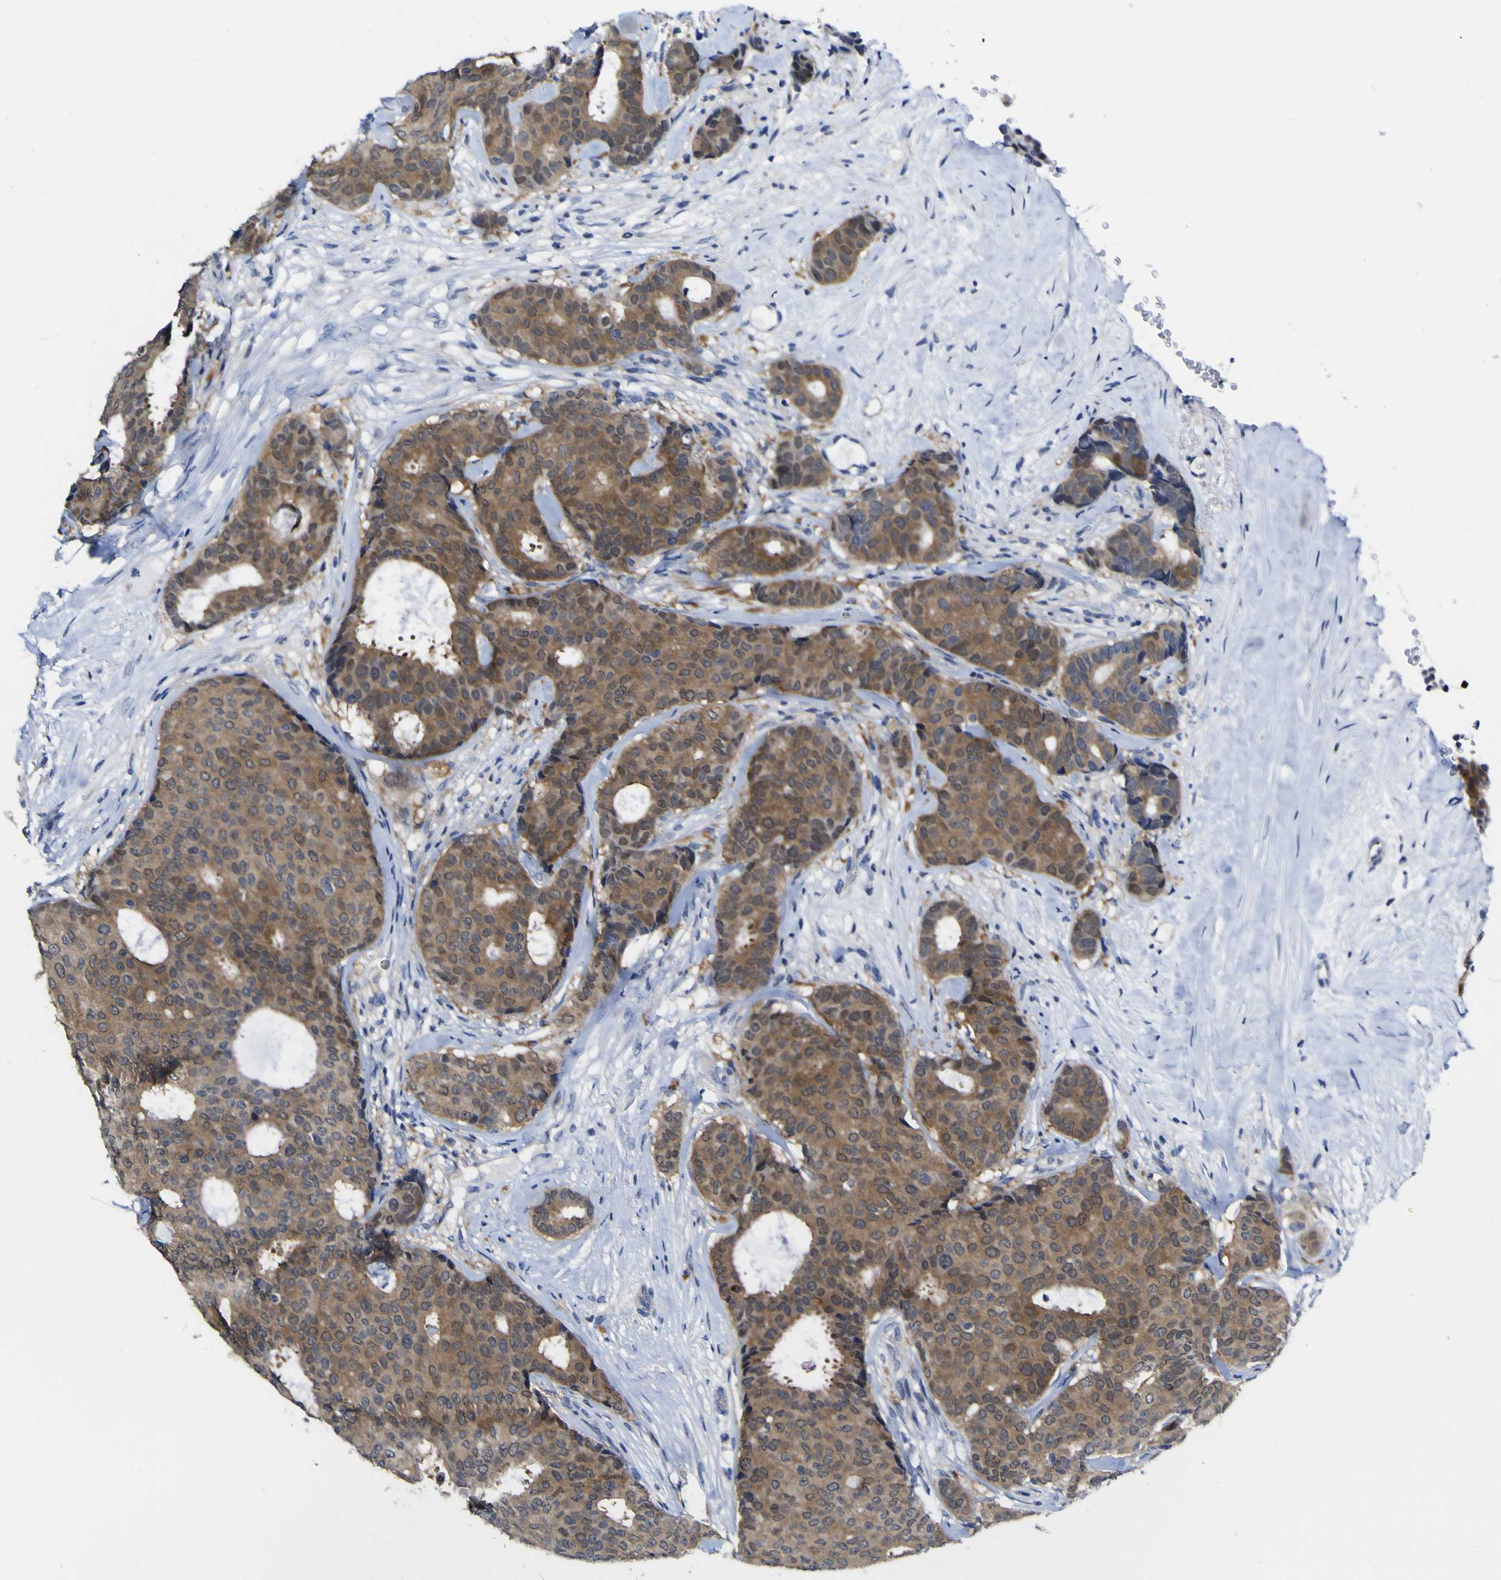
{"staining": {"intensity": "moderate", "quantity": ">75%", "location": "cytoplasmic/membranous"}, "tissue": "breast cancer", "cell_type": "Tumor cells", "image_type": "cancer", "snomed": [{"axis": "morphology", "description": "Duct carcinoma"}, {"axis": "topography", "description": "Breast"}], "caption": "Protein staining shows moderate cytoplasmic/membranous staining in about >75% of tumor cells in breast cancer (invasive ductal carcinoma). Using DAB (brown) and hematoxylin (blue) stains, captured at high magnification using brightfield microscopy.", "gene": "CASP6", "patient": {"sex": "female", "age": 75}}